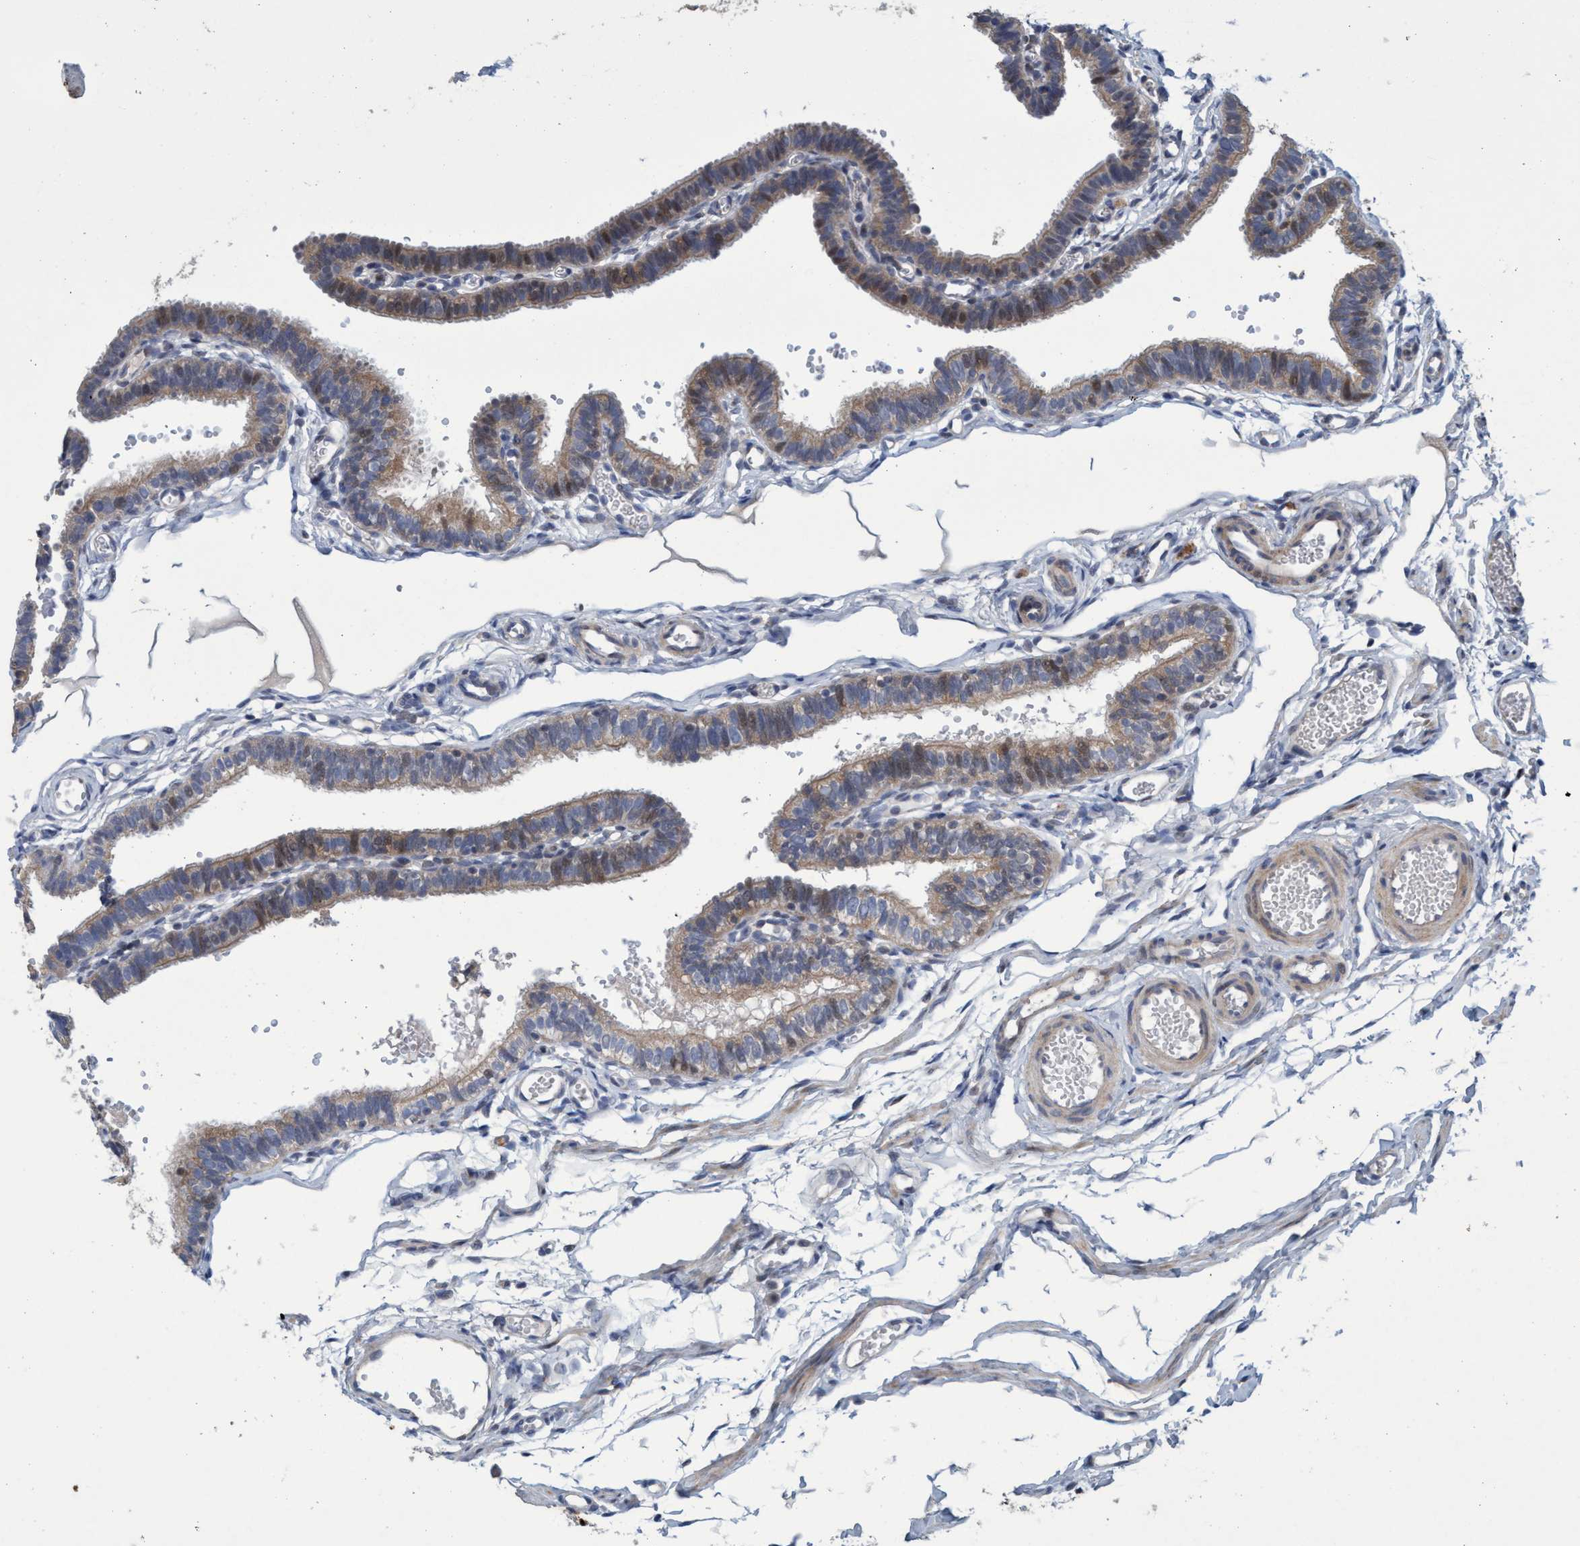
{"staining": {"intensity": "weak", "quantity": ">75%", "location": "cytoplasmic/membranous,nuclear"}, "tissue": "fallopian tube", "cell_type": "Glandular cells", "image_type": "normal", "snomed": [{"axis": "morphology", "description": "Normal tissue, NOS"}, {"axis": "topography", "description": "Fallopian tube"}, {"axis": "topography", "description": "Placenta"}], "caption": "Glandular cells demonstrate weak cytoplasmic/membranous,nuclear expression in approximately >75% of cells in normal fallopian tube. Nuclei are stained in blue.", "gene": "ZNF677", "patient": {"sex": "female", "age": 34}}